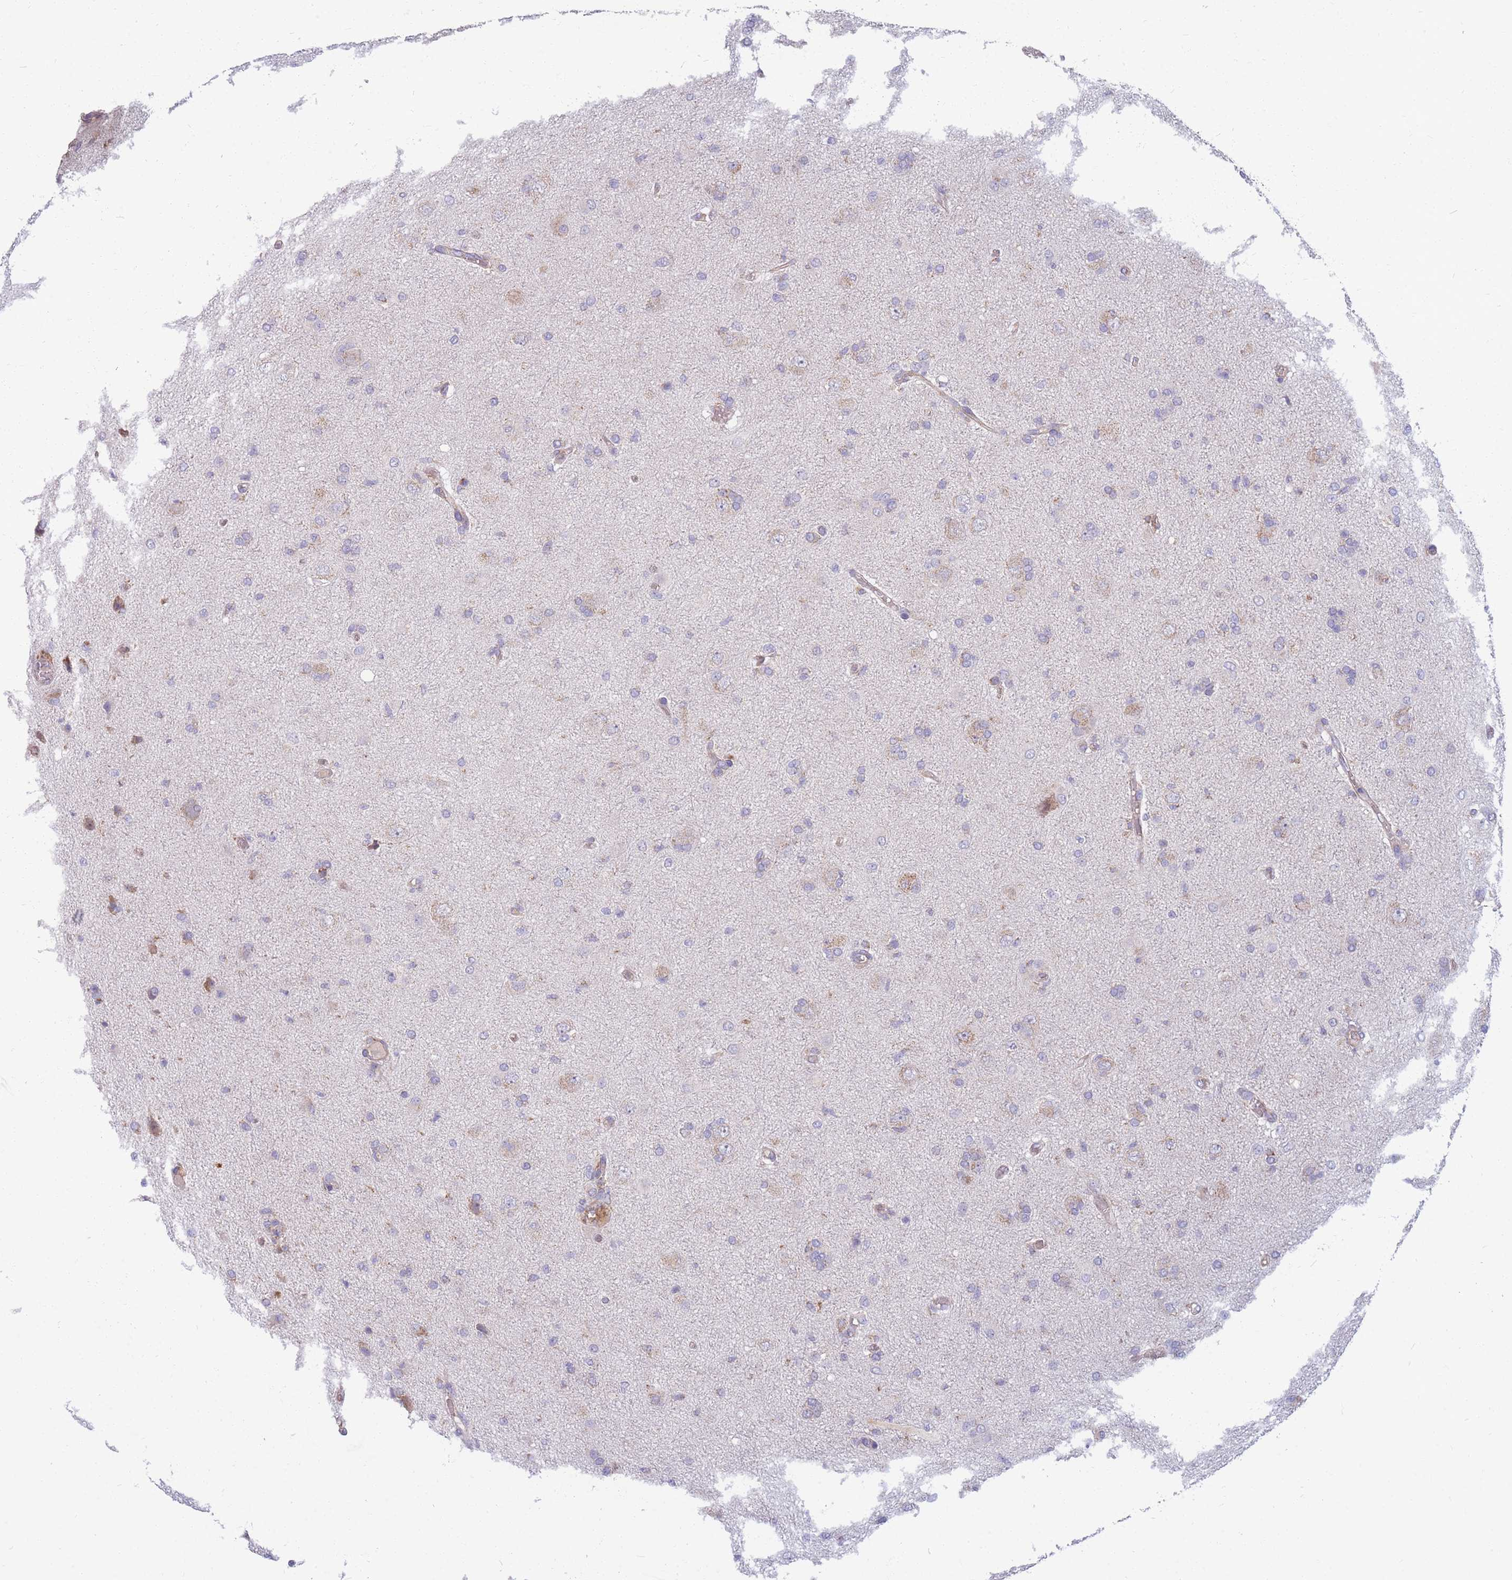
{"staining": {"intensity": "negative", "quantity": "none", "location": "none"}, "tissue": "glioma", "cell_type": "Tumor cells", "image_type": "cancer", "snomed": [{"axis": "morphology", "description": "Glioma, malignant, High grade"}, {"axis": "topography", "description": "Brain"}], "caption": "A photomicrograph of human glioma is negative for staining in tumor cells.", "gene": "MRPS9", "patient": {"sex": "female", "age": 57}}